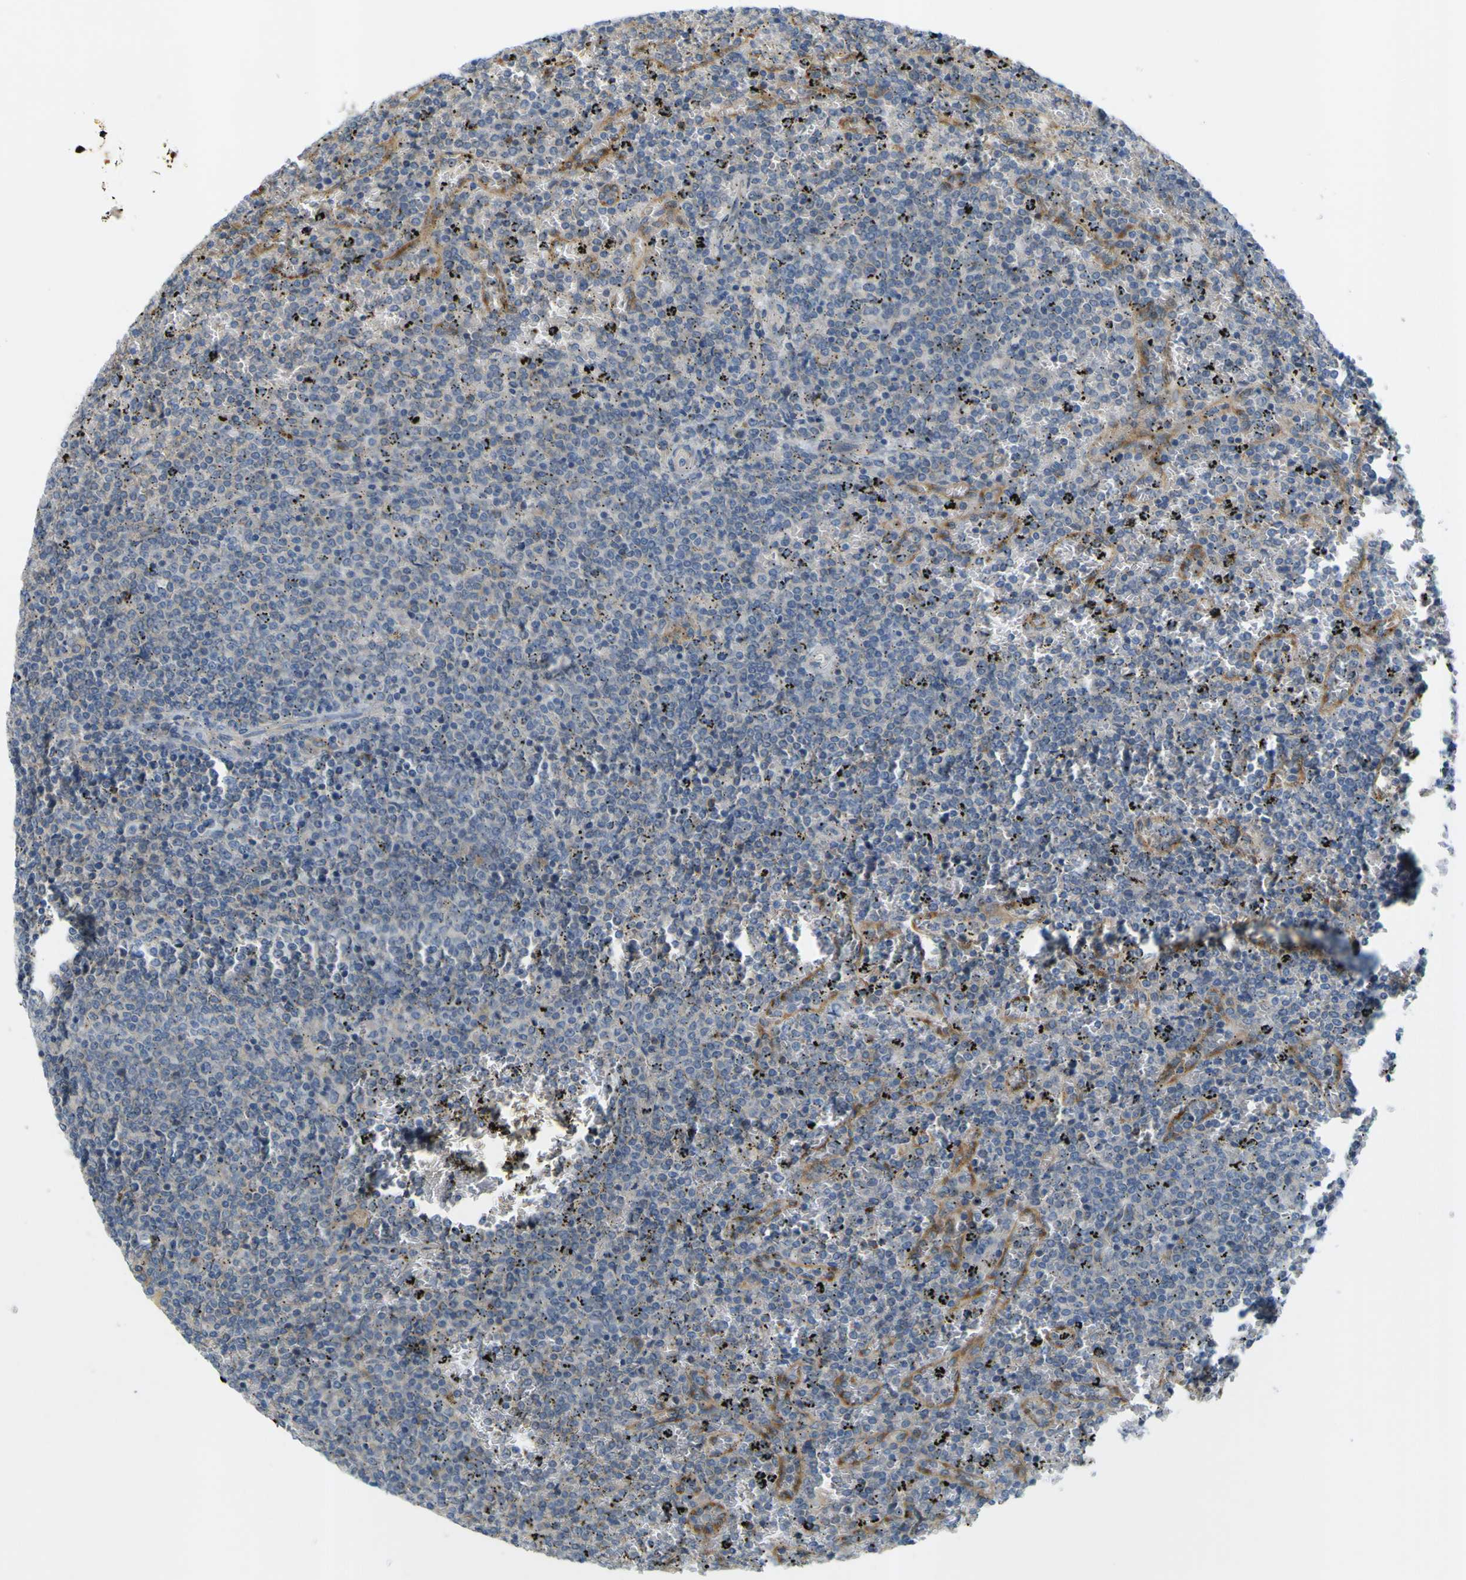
{"staining": {"intensity": "negative", "quantity": "none", "location": "none"}, "tissue": "lymphoma", "cell_type": "Tumor cells", "image_type": "cancer", "snomed": [{"axis": "morphology", "description": "Malignant lymphoma, non-Hodgkin's type, Low grade"}, {"axis": "topography", "description": "Spleen"}], "caption": "The IHC photomicrograph has no significant staining in tumor cells of malignant lymphoma, non-Hodgkin's type (low-grade) tissue.", "gene": "IGF2R", "patient": {"sex": "female", "age": 77}}